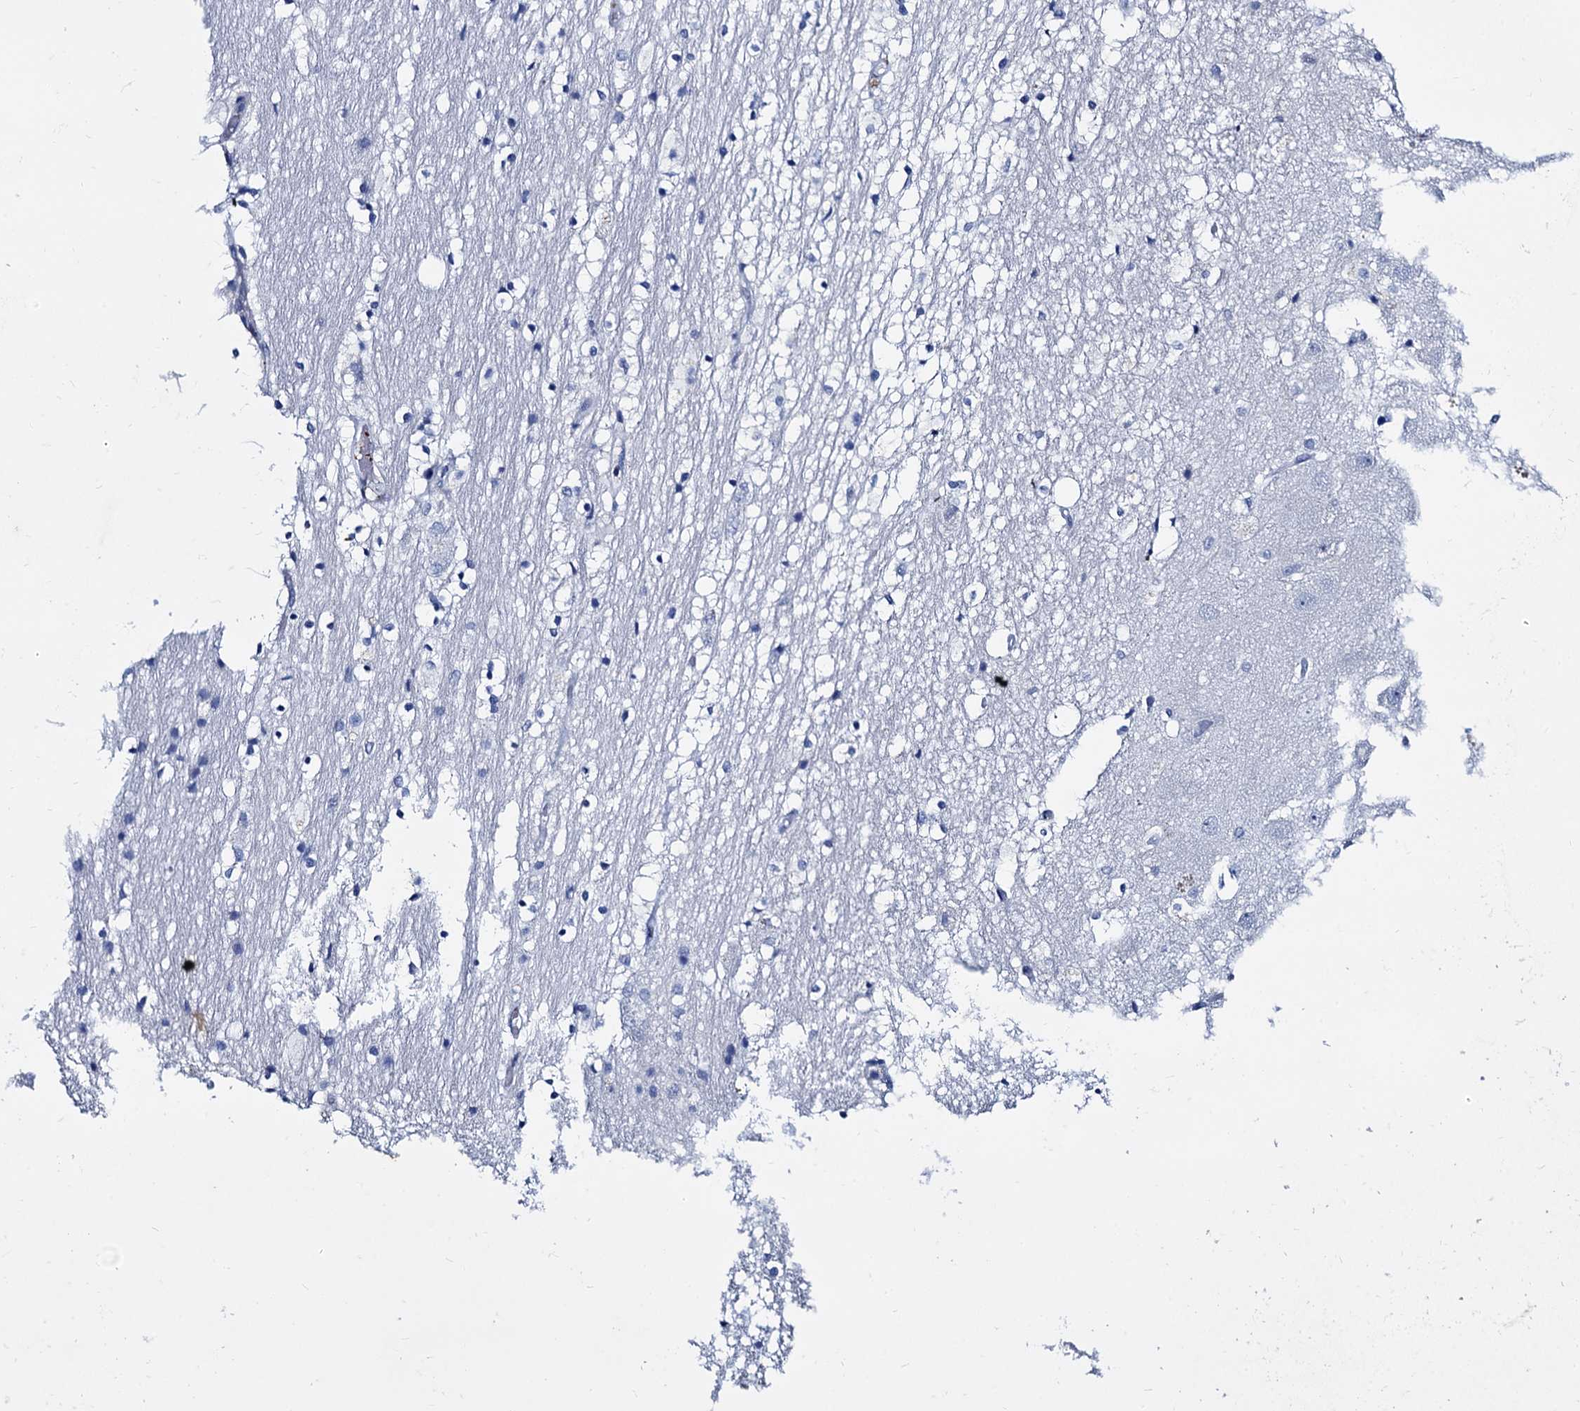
{"staining": {"intensity": "negative", "quantity": "none", "location": "none"}, "tissue": "hippocampus", "cell_type": "Glial cells", "image_type": "normal", "snomed": [{"axis": "morphology", "description": "Normal tissue, NOS"}, {"axis": "topography", "description": "Hippocampus"}], "caption": "DAB immunohistochemical staining of benign hippocampus displays no significant staining in glial cells. (DAB (3,3'-diaminobenzidine) immunohistochemistry (IHC), high magnification).", "gene": "TMEM72", "patient": {"sex": "female", "age": 52}}